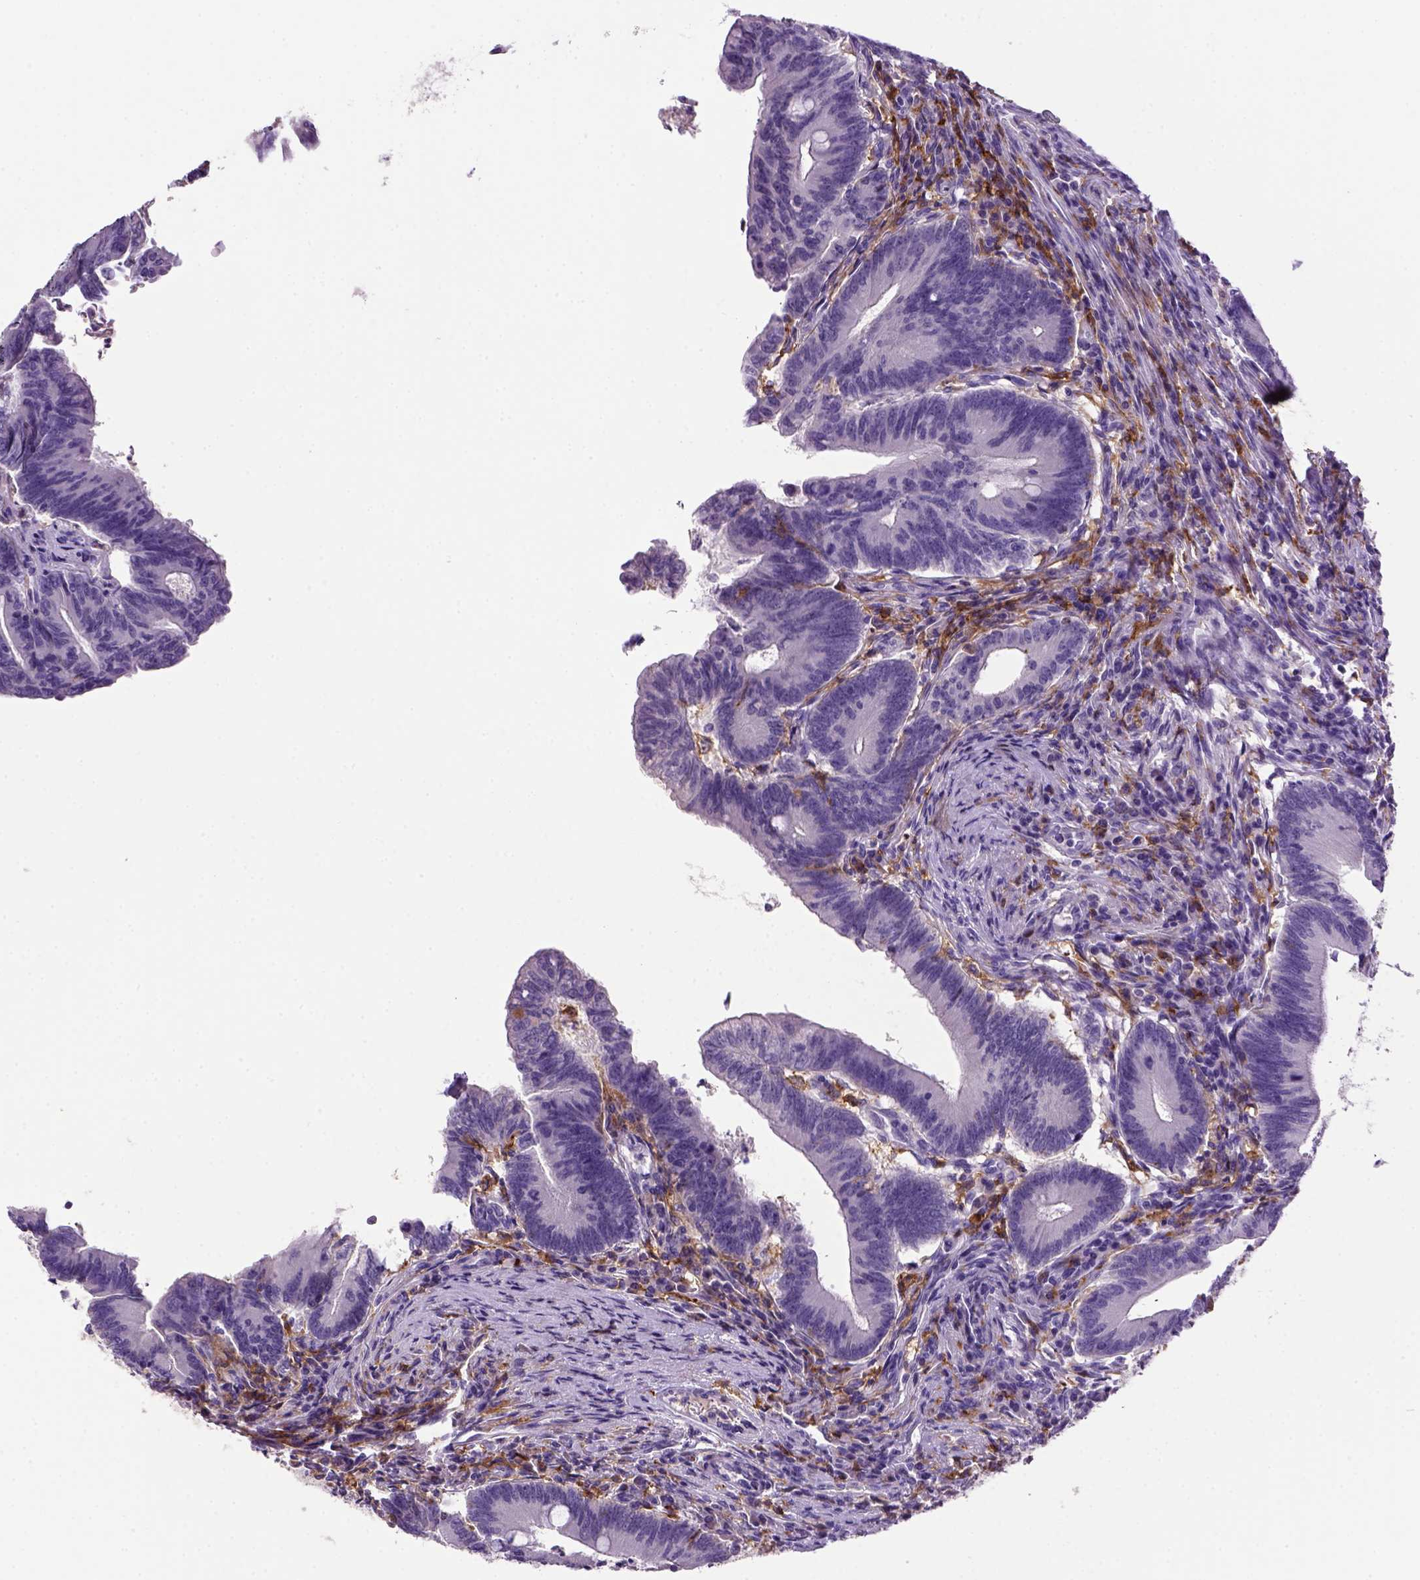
{"staining": {"intensity": "negative", "quantity": "none", "location": "none"}, "tissue": "colorectal cancer", "cell_type": "Tumor cells", "image_type": "cancer", "snomed": [{"axis": "morphology", "description": "Adenocarcinoma, NOS"}, {"axis": "topography", "description": "Colon"}], "caption": "A photomicrograph of human colorectal cancer (adenocarcinoma) is negative for staining in tumor cells.", "gene": "CD14", "patient": {"sex": "female", "age": 70}}